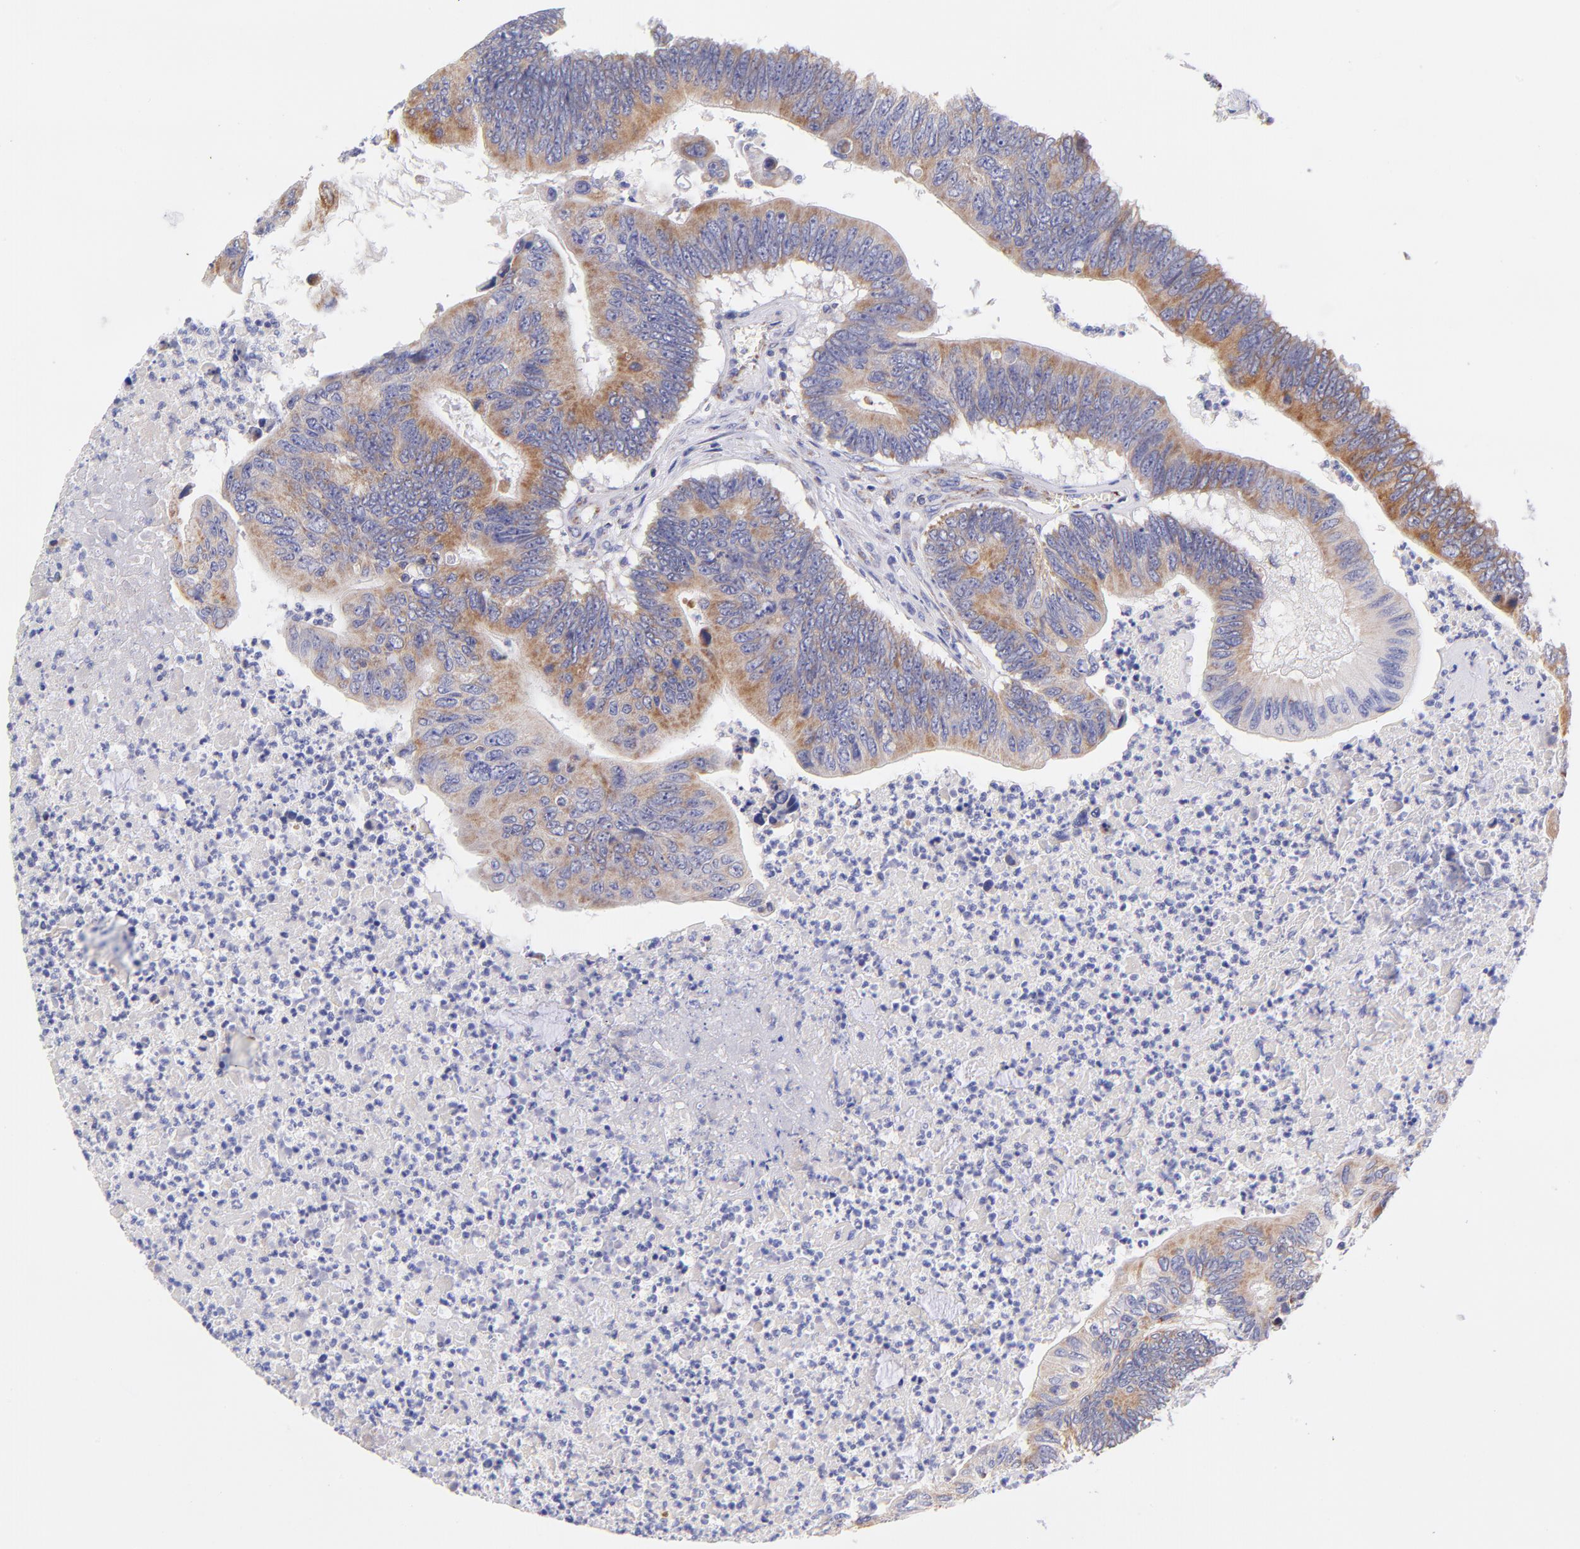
{"staining": {"intensity": "moderate", "quantity": ">75%", "location": "cytoplasmic/membranous"}, "tissue": "colorectal cancer", "cell_type": "Tumor cells", "image_type": "cancer", "snomed": [{"axis": "morphology", "description": "Adenocarcinoma, NOS"}, {"axis": "topography", "description": "Colon"}], "caption": "IHC staining of colorectal adenocarcinoma, which demonstrates medium levels of moderate cytoplasmic/membranous expression in approximately >75% of tumor cells indicating moderate cytoplasmic/membranous protein expression. The staining was performed using DAB (brown) for protein detection and nuclei were counterstained in hematoxylin (blue).", "gene": "NDUFB7", "patient": {"sex": "male", "age": 65}}